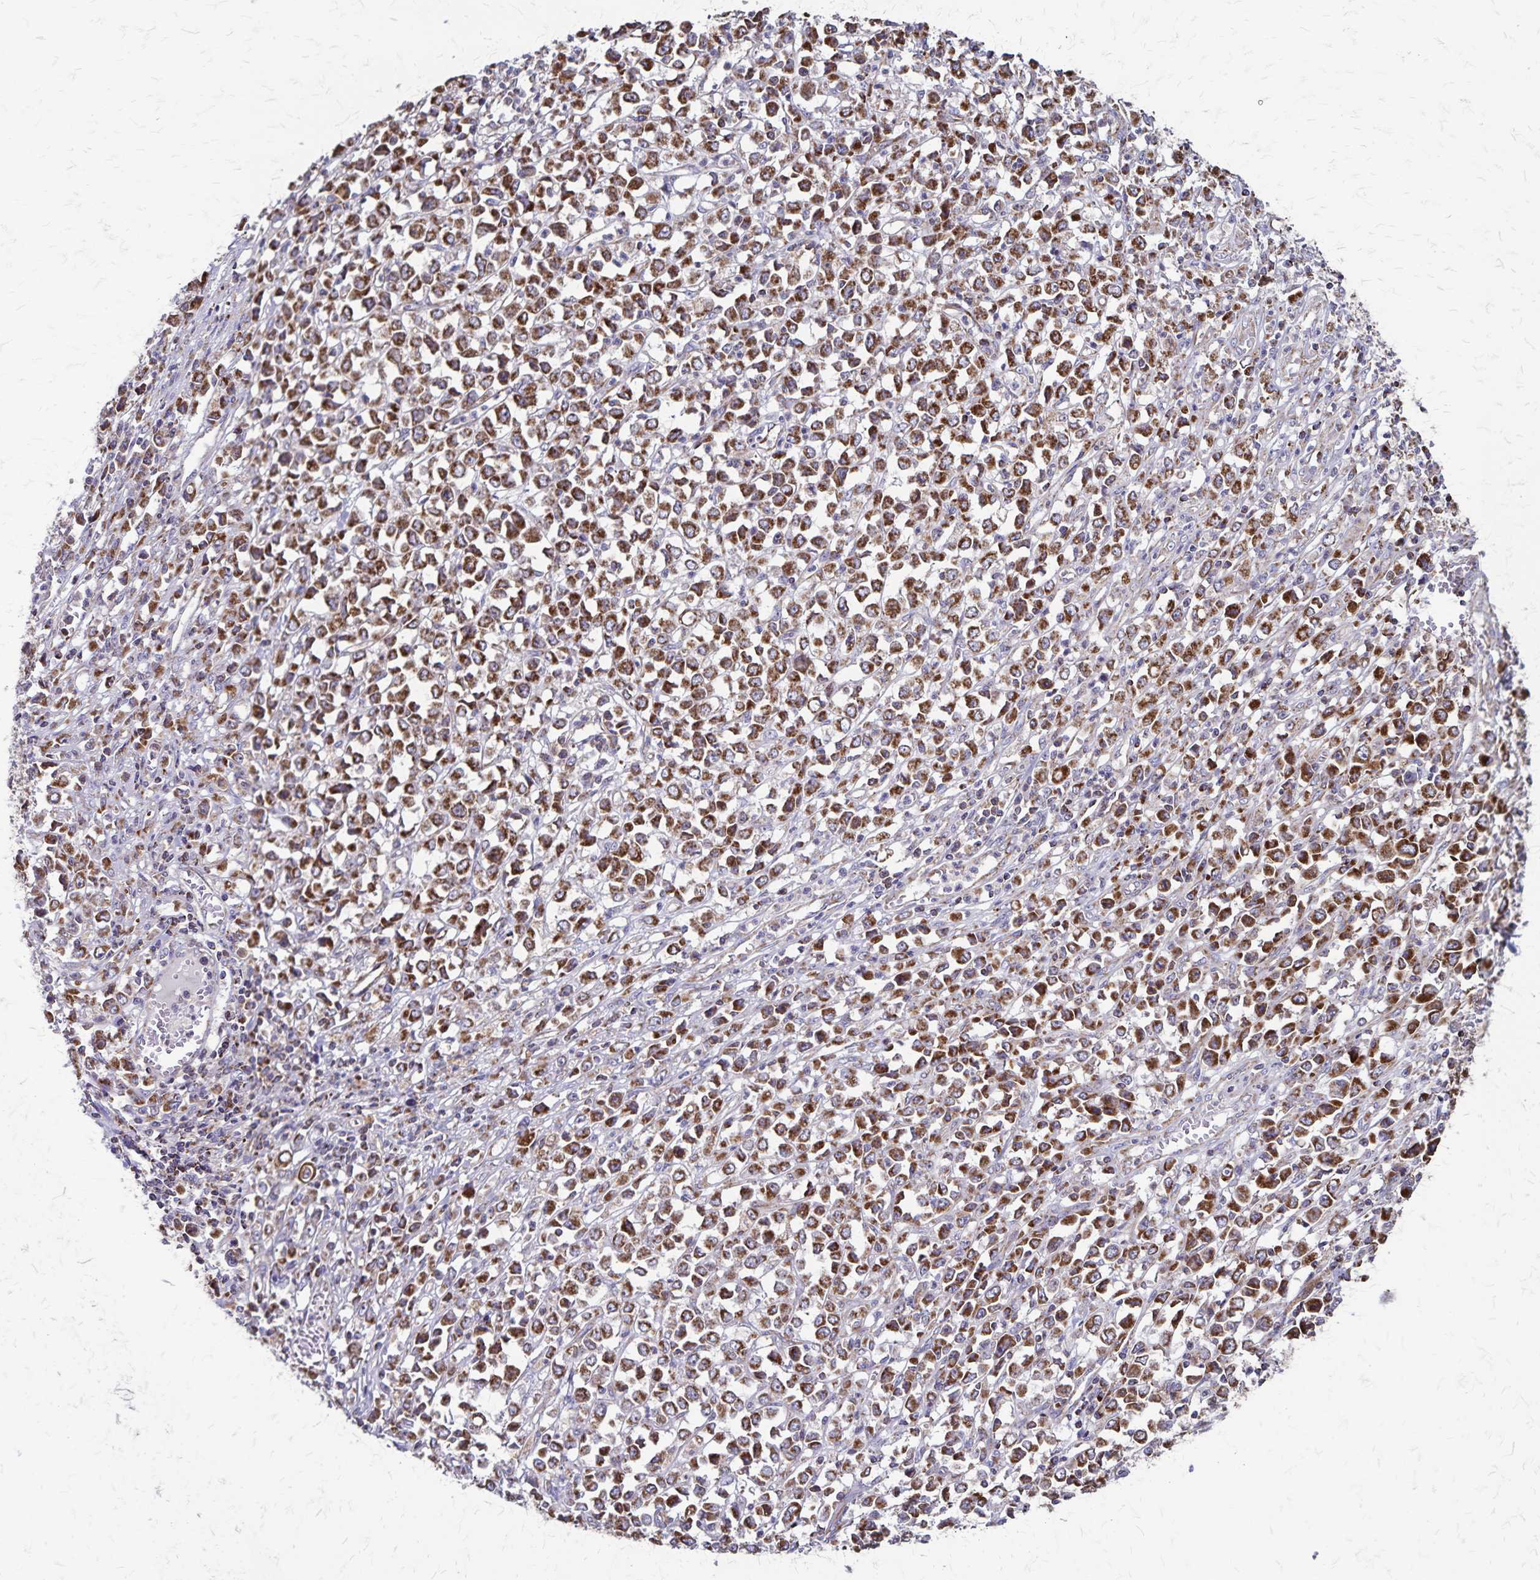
{"staining": {"intensity": "strong", "quantity": "25%-75%", "location": "cytoplasmic/membranous"}, "tissue": "stomach cancer", "cell_type": "Tumor cells", "image_type": "cancer", "snomed": [{"axis": "morphology", "description": "Adenocarcinoma, NOS"}, {"axis": "topography", "description": "Stomach, upper"}], "caption": "Immunohistochemical staining of human stomach cancer demonstrates high levels of strong cytoplasmic/membranous staining in approximately 25%-75% of tumor cells.", "gene": "NFS1", "patient": {"sex": "male", "age": 70}}